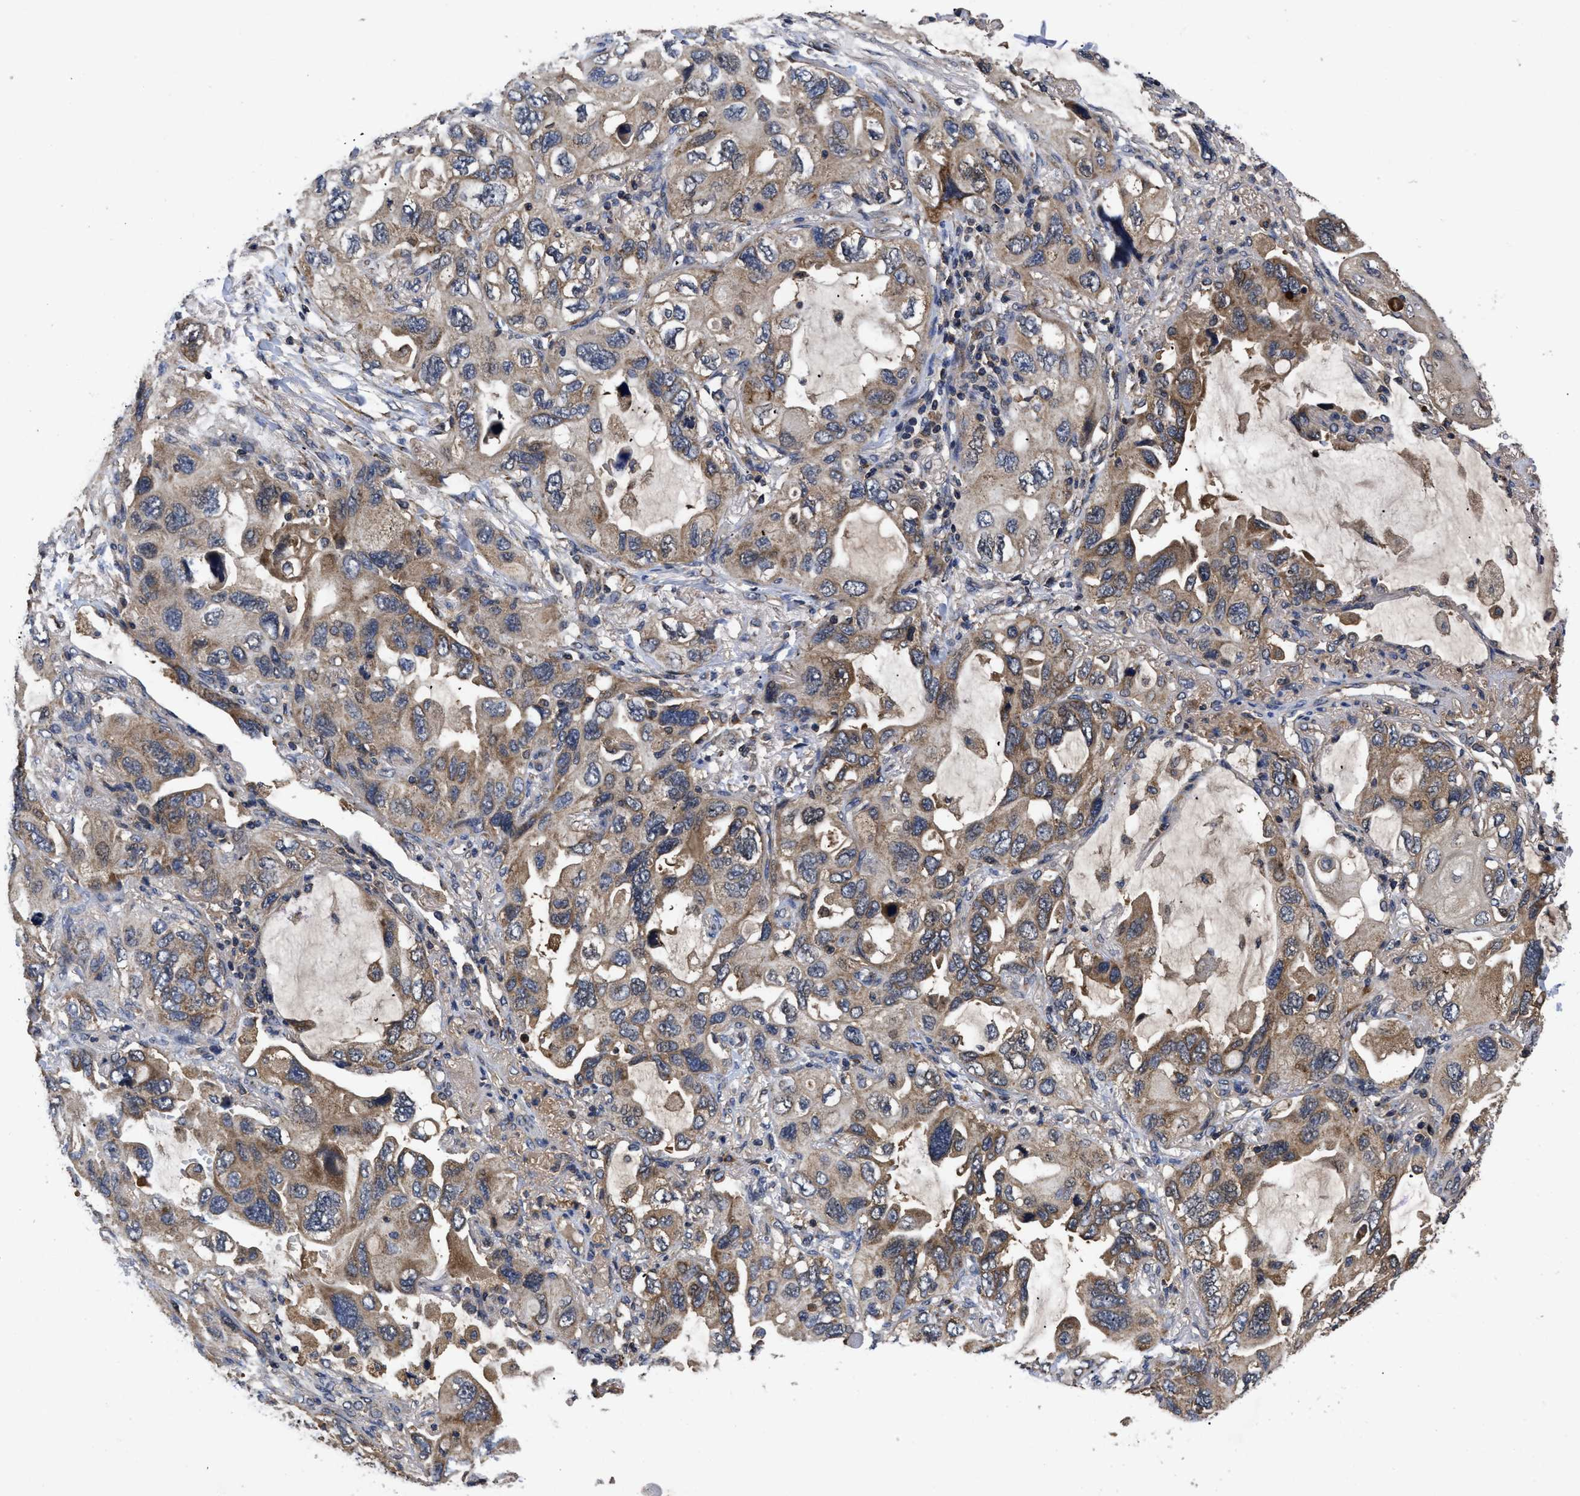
{"staining": {"intensity": "moderate", "quantity": ">75%", "location": "cytoplasmic/membranous"}, "tissue": "lung cancer", "cell_type": "Tumor cells", "image_type": "cancer", "snomed": [{"axis": "morphology", "description": "Squamous cell carcinoma, NOS"}, {"axis": "topography", "description": "Lung"}], "caption": "IHC (DAB (3,3'-diaminobenzidine)) staining of human lung cancer exhibits moderate cytoplasmic/membranous protein staining in about >75% of tumor cells.", "gene": "LRRC3", "patient": {"sex": "female", "age": 73}}